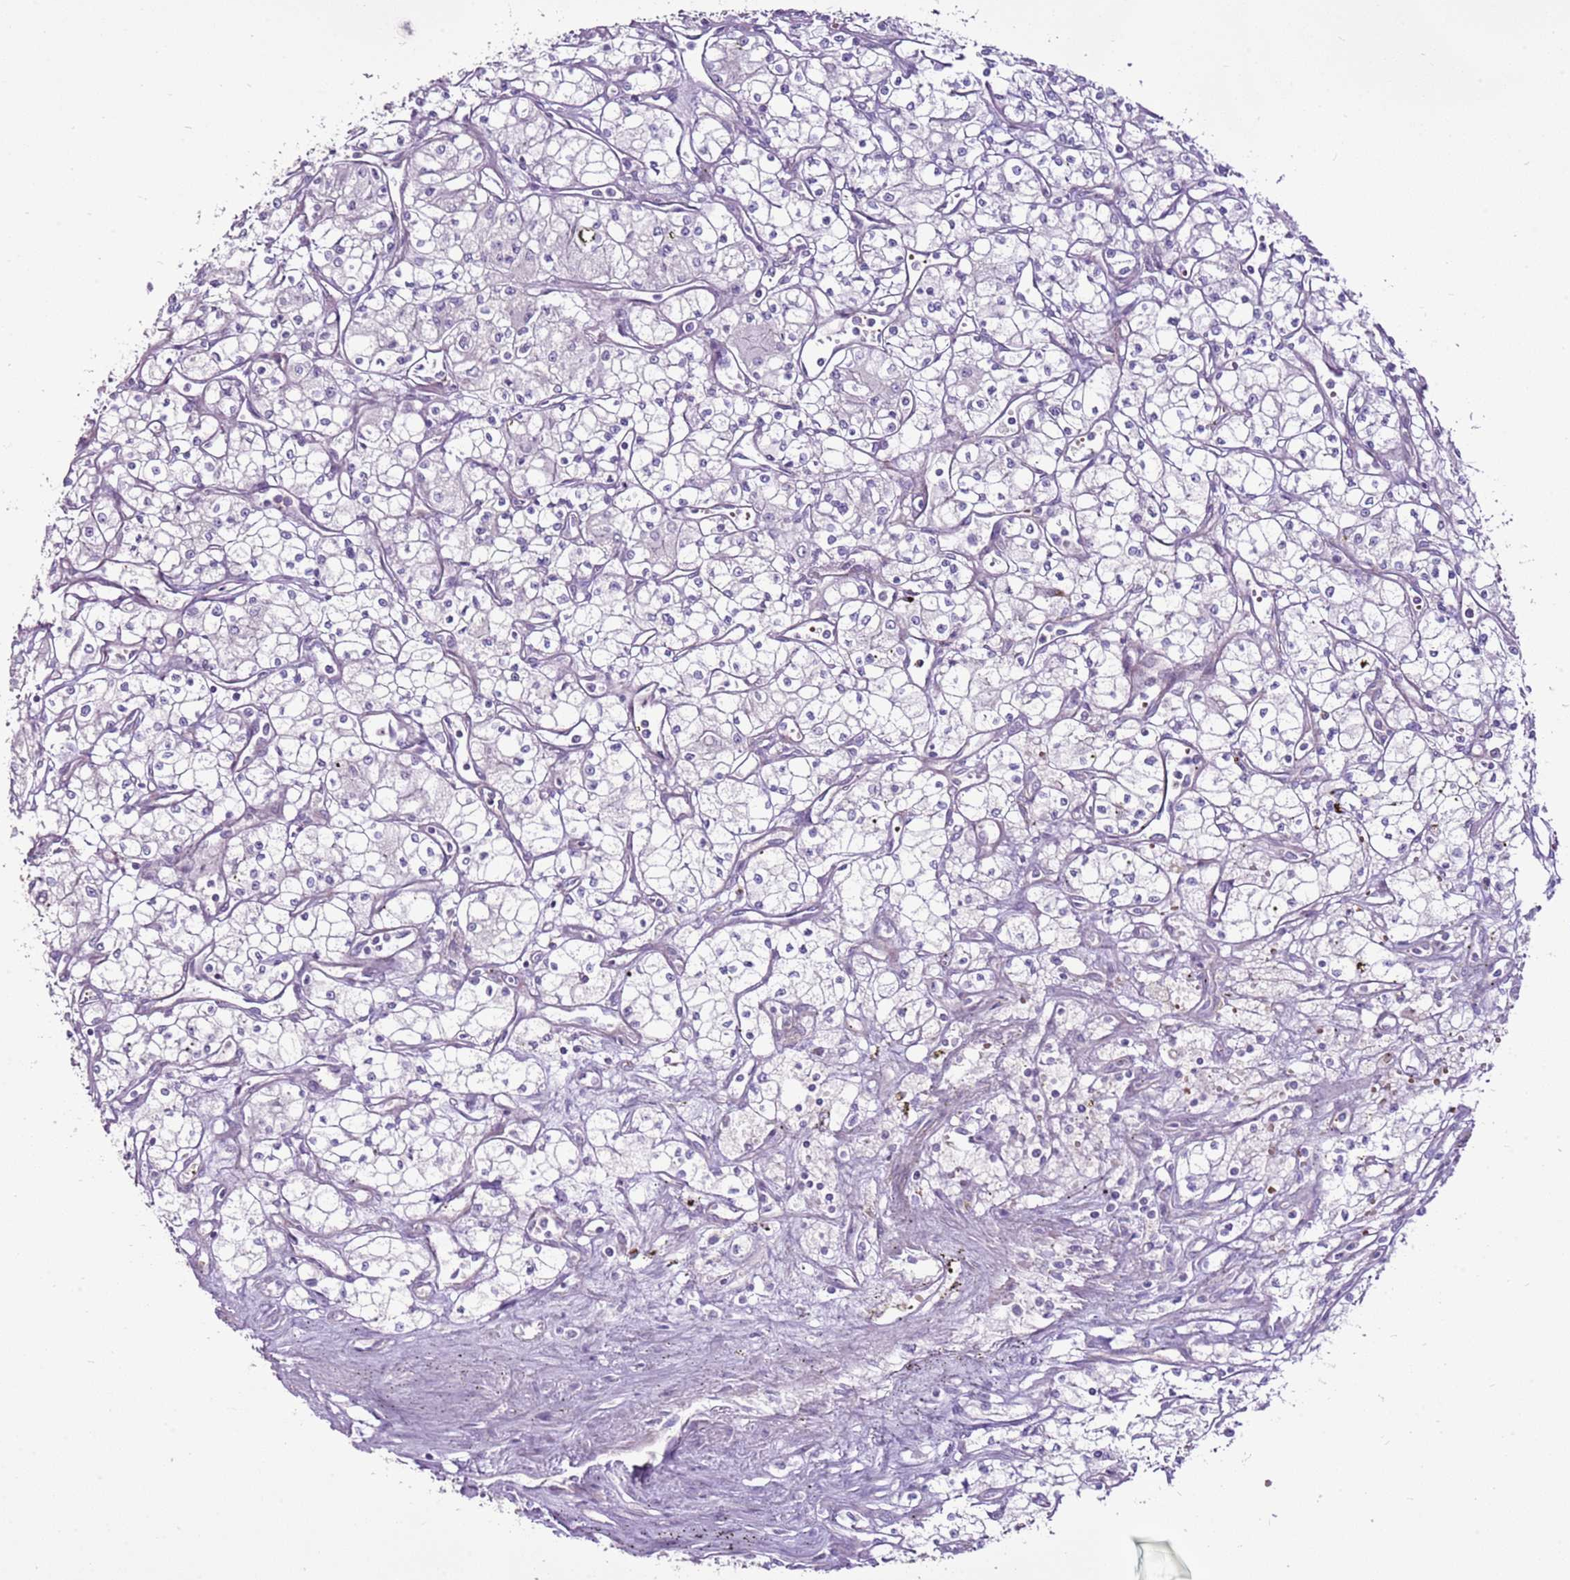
{"staining": {"intensity": "negative", "quantity": "none", "location": "none"}, "tissue": "renal cancer", "cell_type": "Tumor cells", "image_type": "cancer", "snomed": [{"axis": "morphology", "description": "Adenocarcinoma, NOS"}, {"axis": "topography", "description": "Kidney"}], "caption": "Immunohistochemistry image of neoplastic tissue: human renal cancer (adenocarcinoma) stained with DAB shows no significant protein staining in tumor cells.", "gene": "CHAC2", "patient": {"sex": "male", "age": 59}}